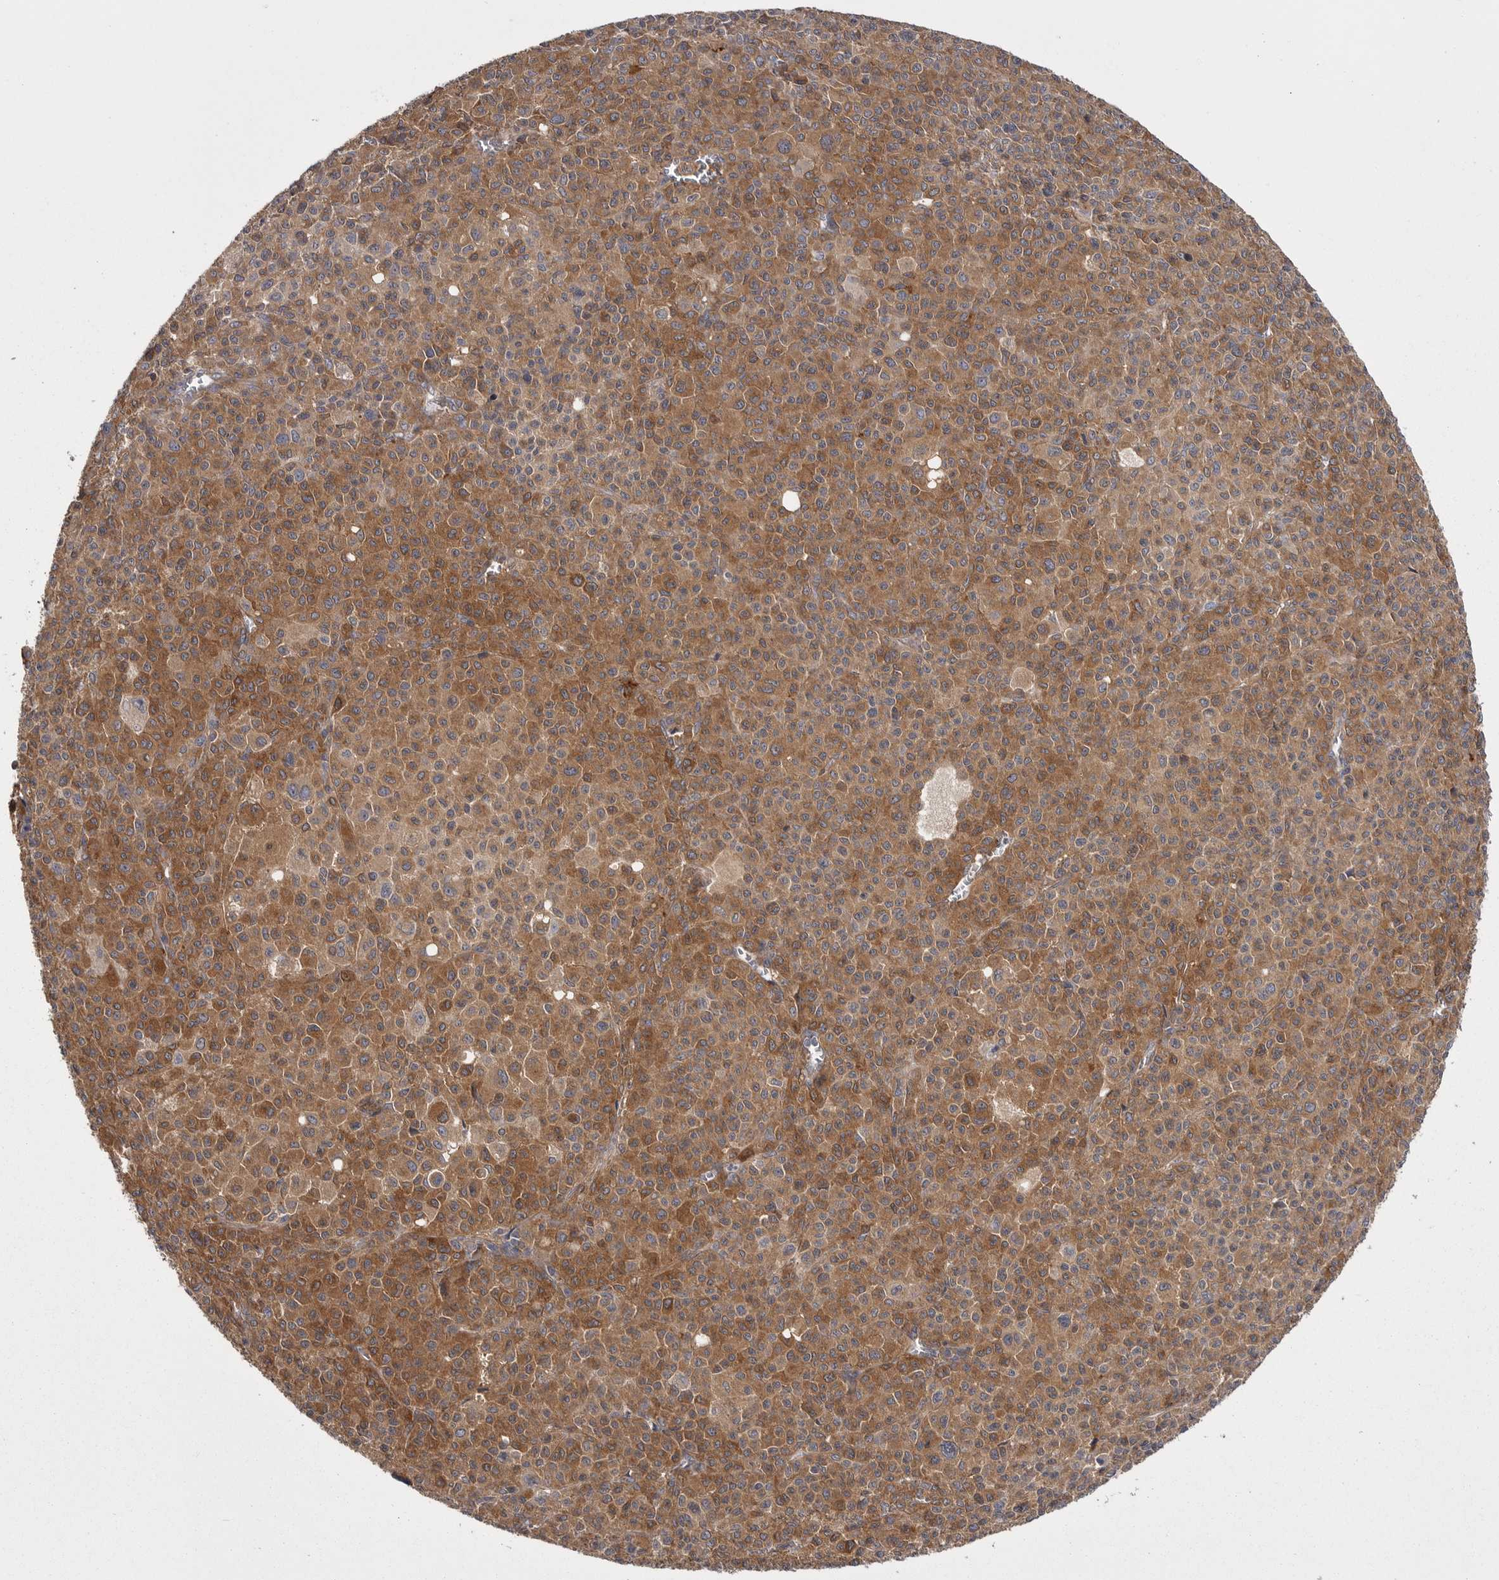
{"staining": {"intensity": "moderate", "quantity": ">75%", "location": "cytoplasmic/membranous"}, "tissue": "melanoma", "cell_type": "Tumor cells", "image_type": "cancer", "snomed": [{"axis": "morphology", "description": "Malignant melanoma, Metastatic site"}, {"axis": "topography", "description": "Skin"}], "caption": "DAB (3,3'-diaminobenzidine) immunohistochemical staining of melanoma shows moderate cytoplasmic/membranous protein positivity in approximately >75% of tumor cells.", "gene": "OSBPL9", "patient": {"sex": "female", "age": 74}}